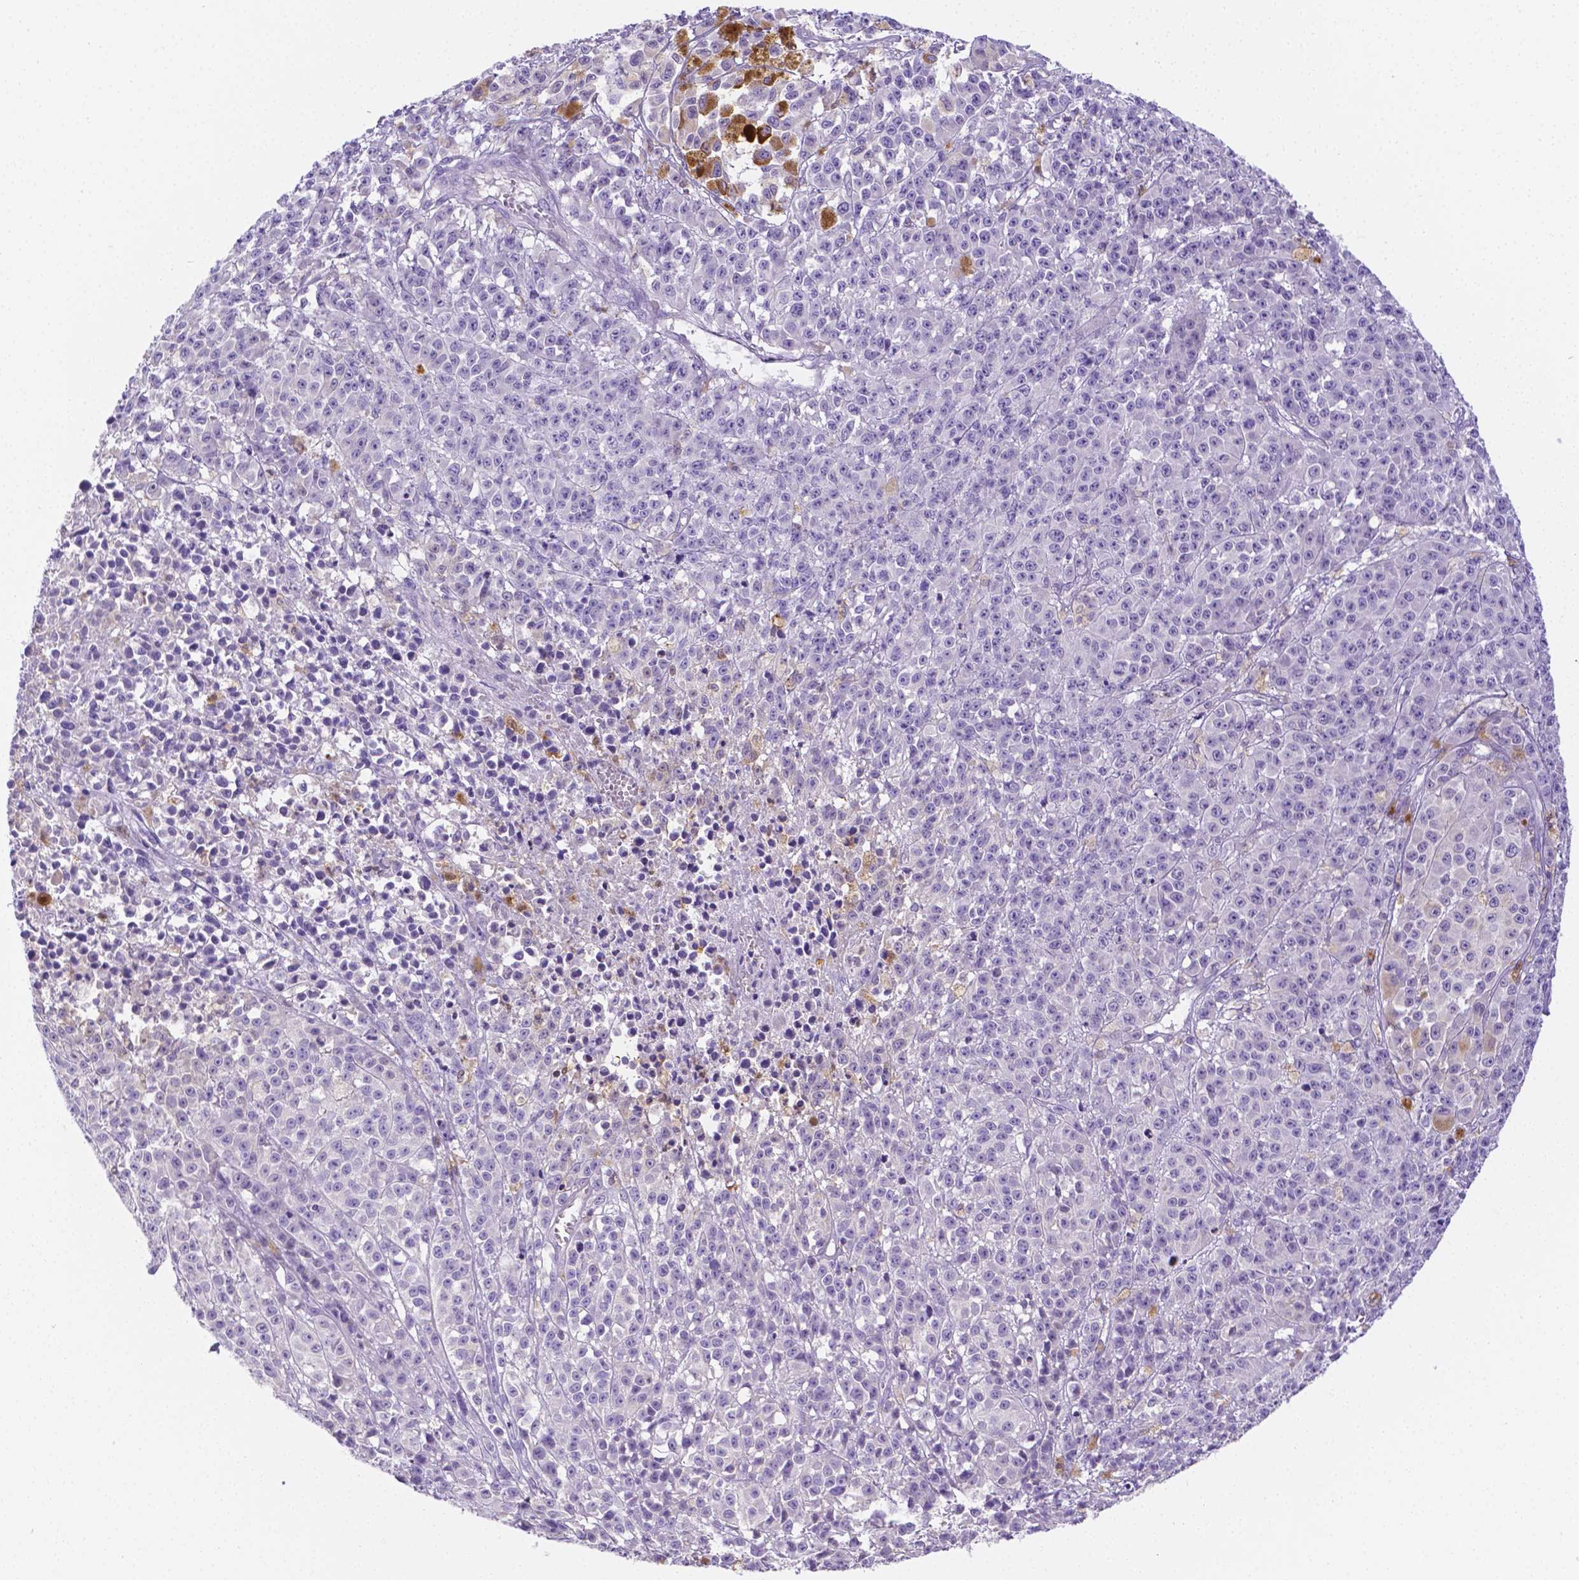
{"staining": {"intensity": "negative", "quantity": "none", "location": "none"}, "tissue": "melanoma", "cell_type": "Tumor cells", "image_type": "cancer", "snomed": [{"axis": "morphology", "description": "Malignant melanoma, NOS"}, {"axis": "topography", "description": "Skin"}], "caption": "Melanoma stained for a protein using IHC shows no positivity tumor cells.", "gene": "NXPH2", "patient": {"sex": "female", "age": 58}}